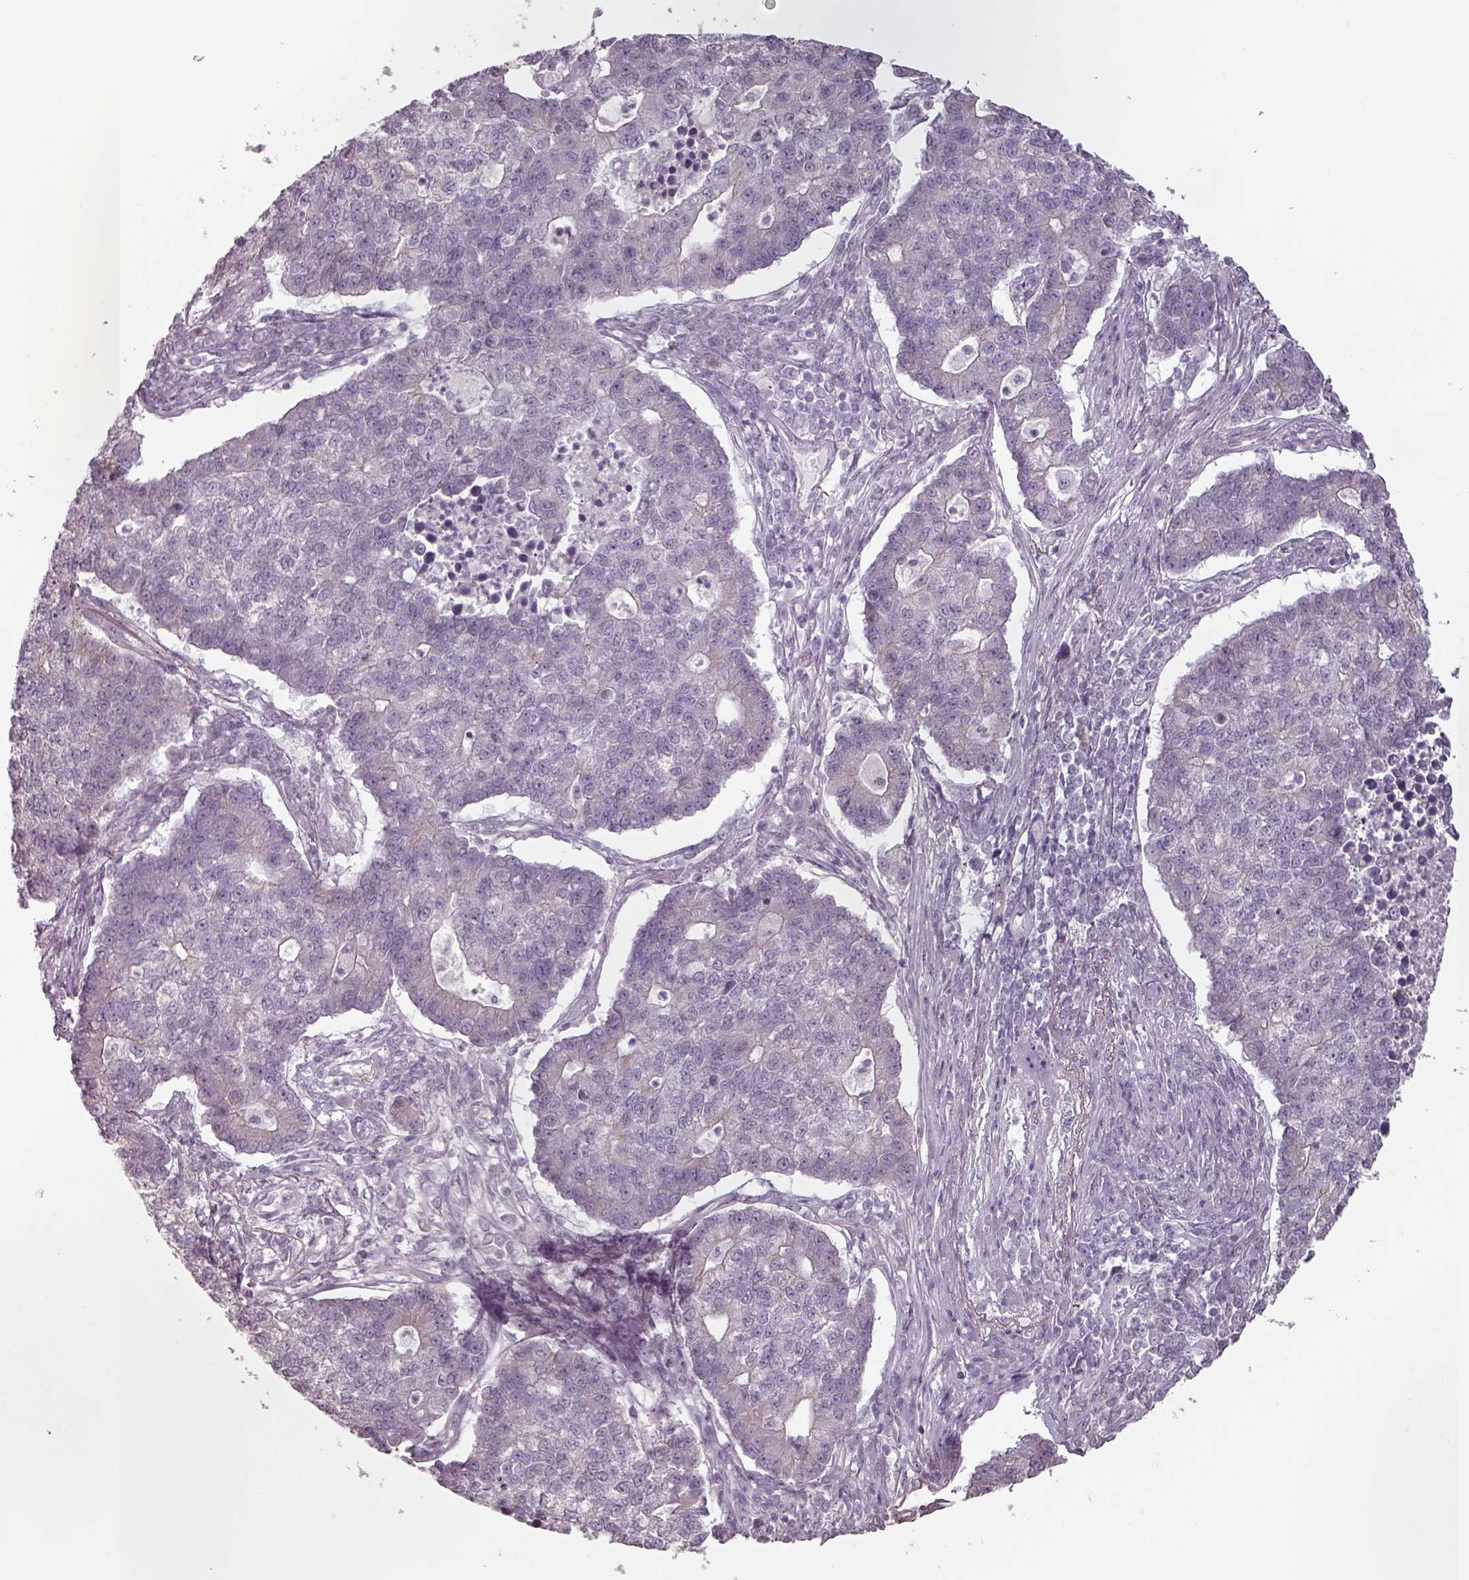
{"staining": {"intensity": "negative", "quantity": "none", "location": "none"}, "tissue": "lung cancer", "cell_type": "Tumor cells", "image_type": "cancer", "snomed": [{"axis": "morphology", "description": "Adenocarcinoma, NOS"}, {"axis": "topography", "description": "Lung"}], "caption": "Protein analysis of lung cancer (adenocarcinoma) demonstrates no significant expression in tumor cells. (Immunohistochemistry (ihc), brightfield microscopy, high magnification).", "gene": "SEPTIN14", "patient": {"sex": "male", "age": 57}}